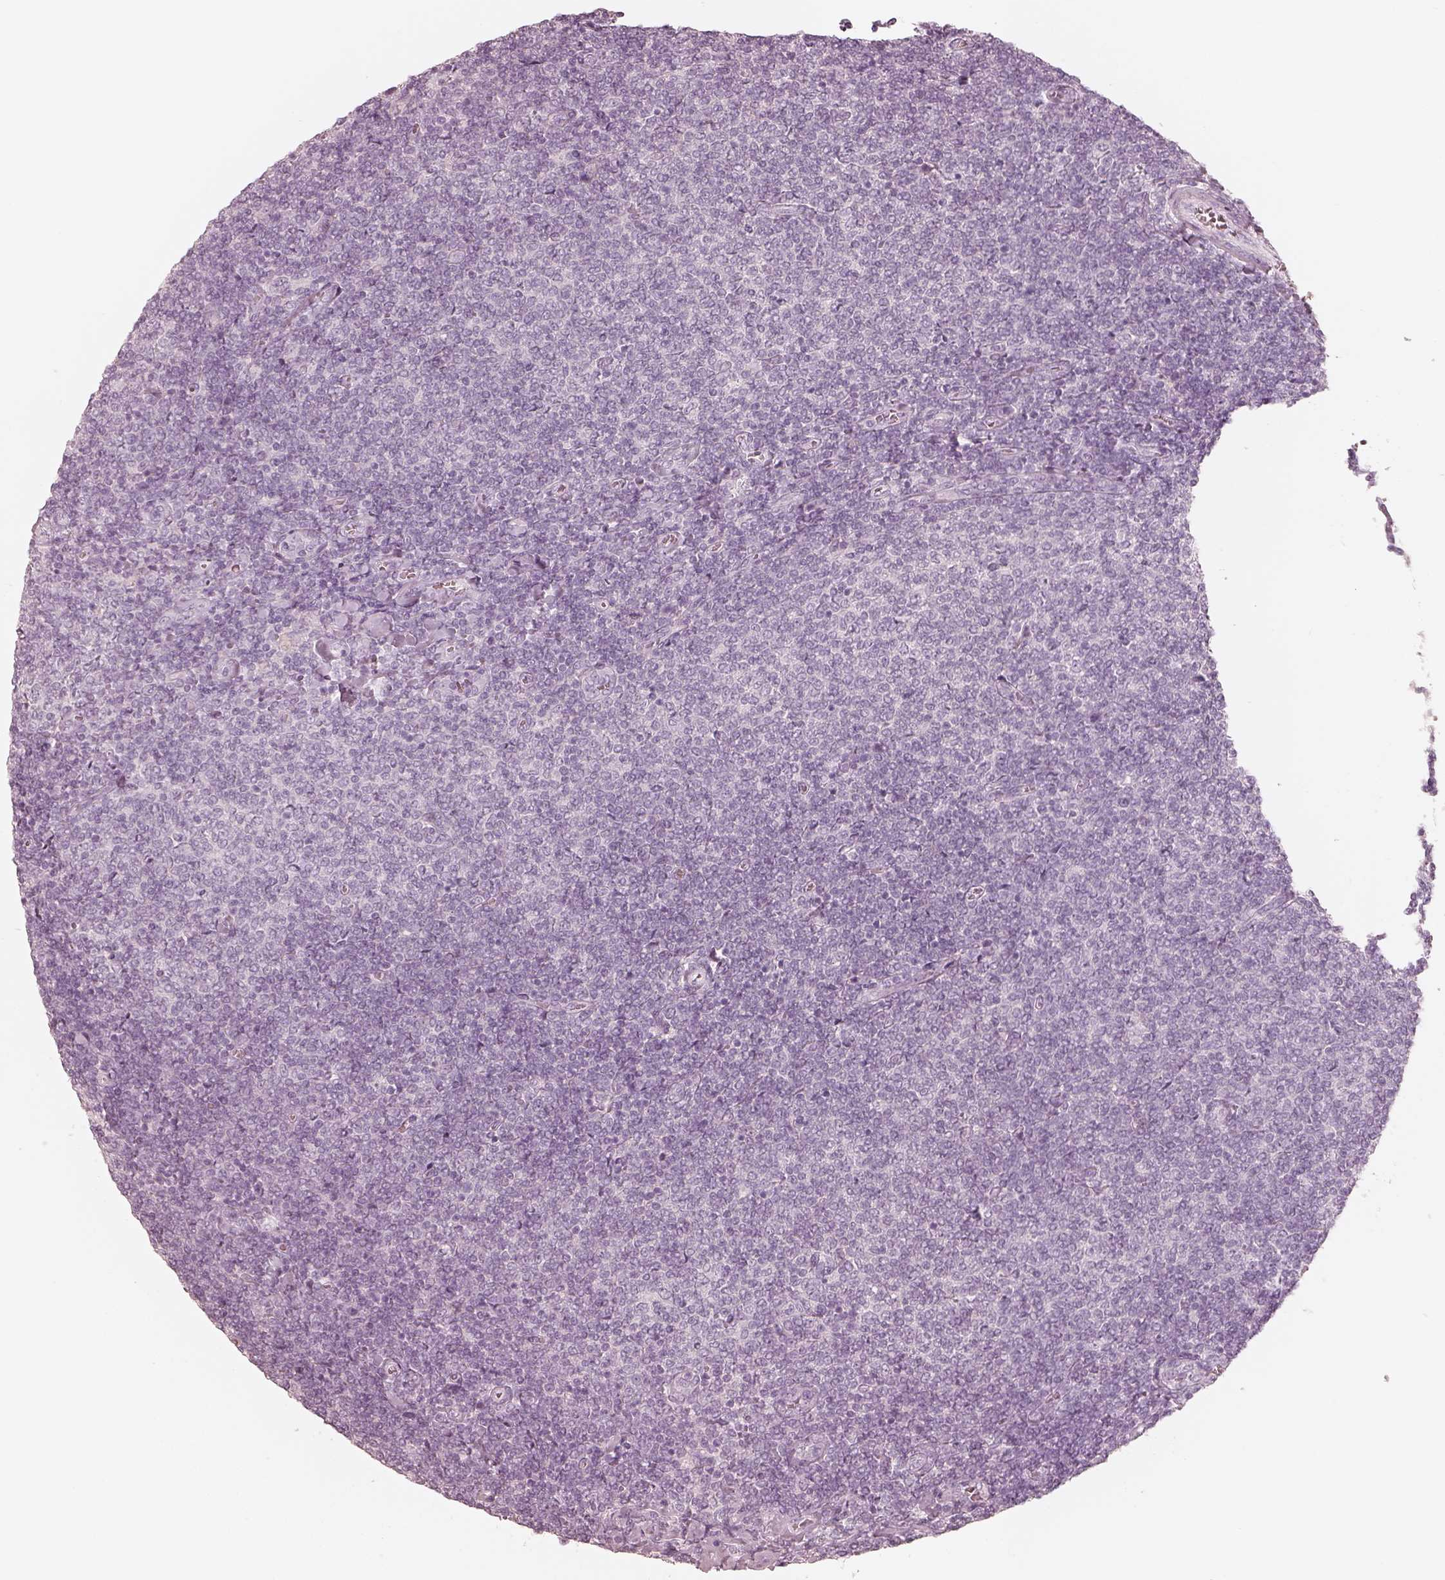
{"staining": {"intensity": "negative", "quantity": "none", "location": "none"}, "tissue": "lymphoma", "cell_type": "Tumor cells", "image_type": "cancer", "snomed": [{"axis": "morphology", "description": "Malignant lymphoma, non-Hodgkin's type, Low grade"}, {"axis": "topography", "description": "Lymph node"}], "caption": "IHC of lymphoma displays no staining in tumor cells.", "gene": "KRT82", "patient": {"sex": "male", "age": 52}}